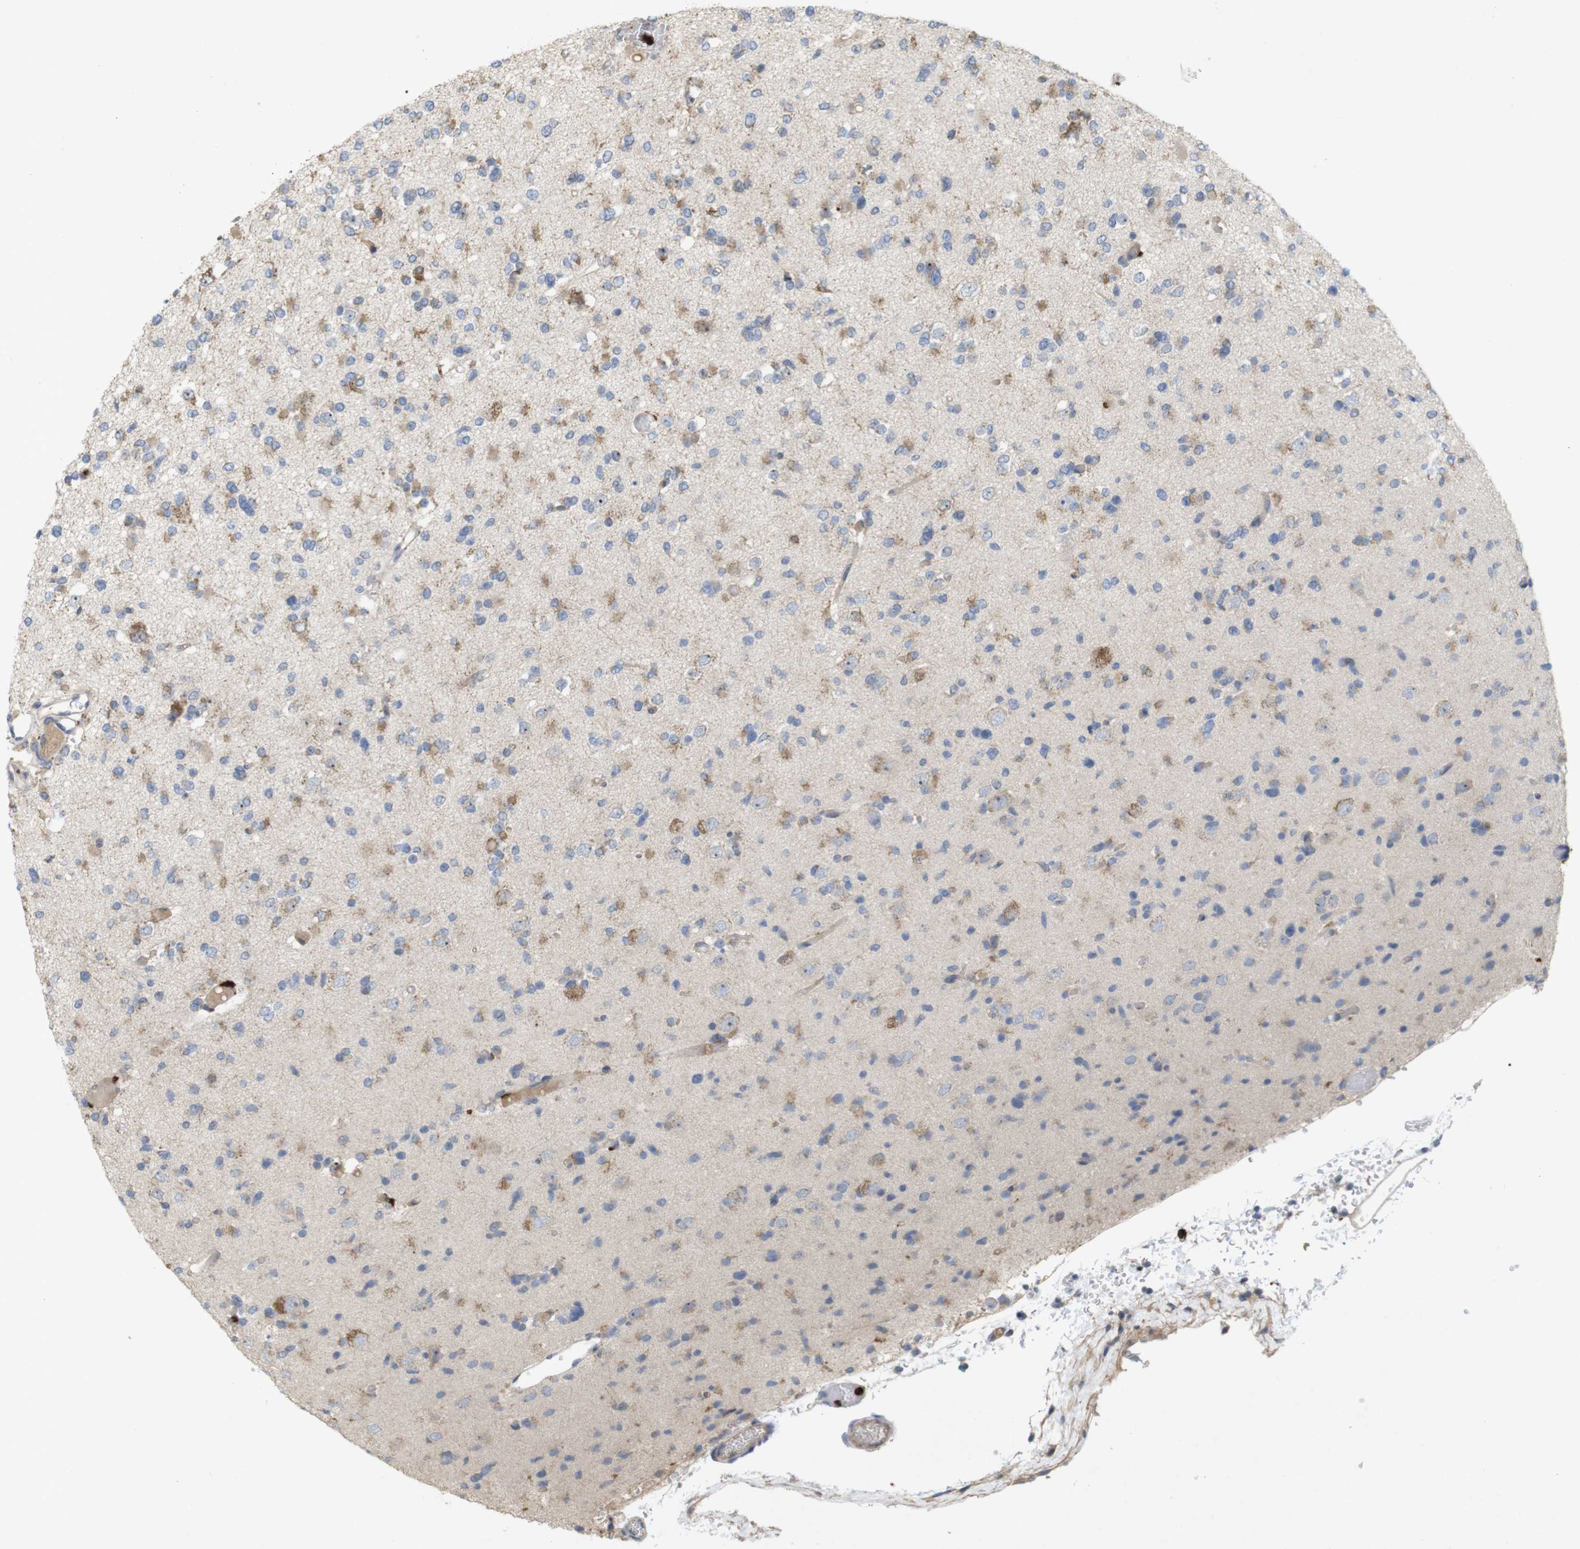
{"staining": {"intensity": "moderate", "quantity": "<25%", "location": "cytoplasmic/membranous"}, "tissue": "glioma", "cell_type": "Tumor cells", "image_type": "cancer", "snomed": [{"axis": "morphology", "description": "Glioma, malignant, Low grade"}, {"axis": "topography", "description": "Brain"}], "caption": "A brown stain shows moderate cytoplasmic/membranous expression of a protein in glioma tumor cells.", "gene": "TSPAN14", "patient": {"sex": "female", "age": 22}}